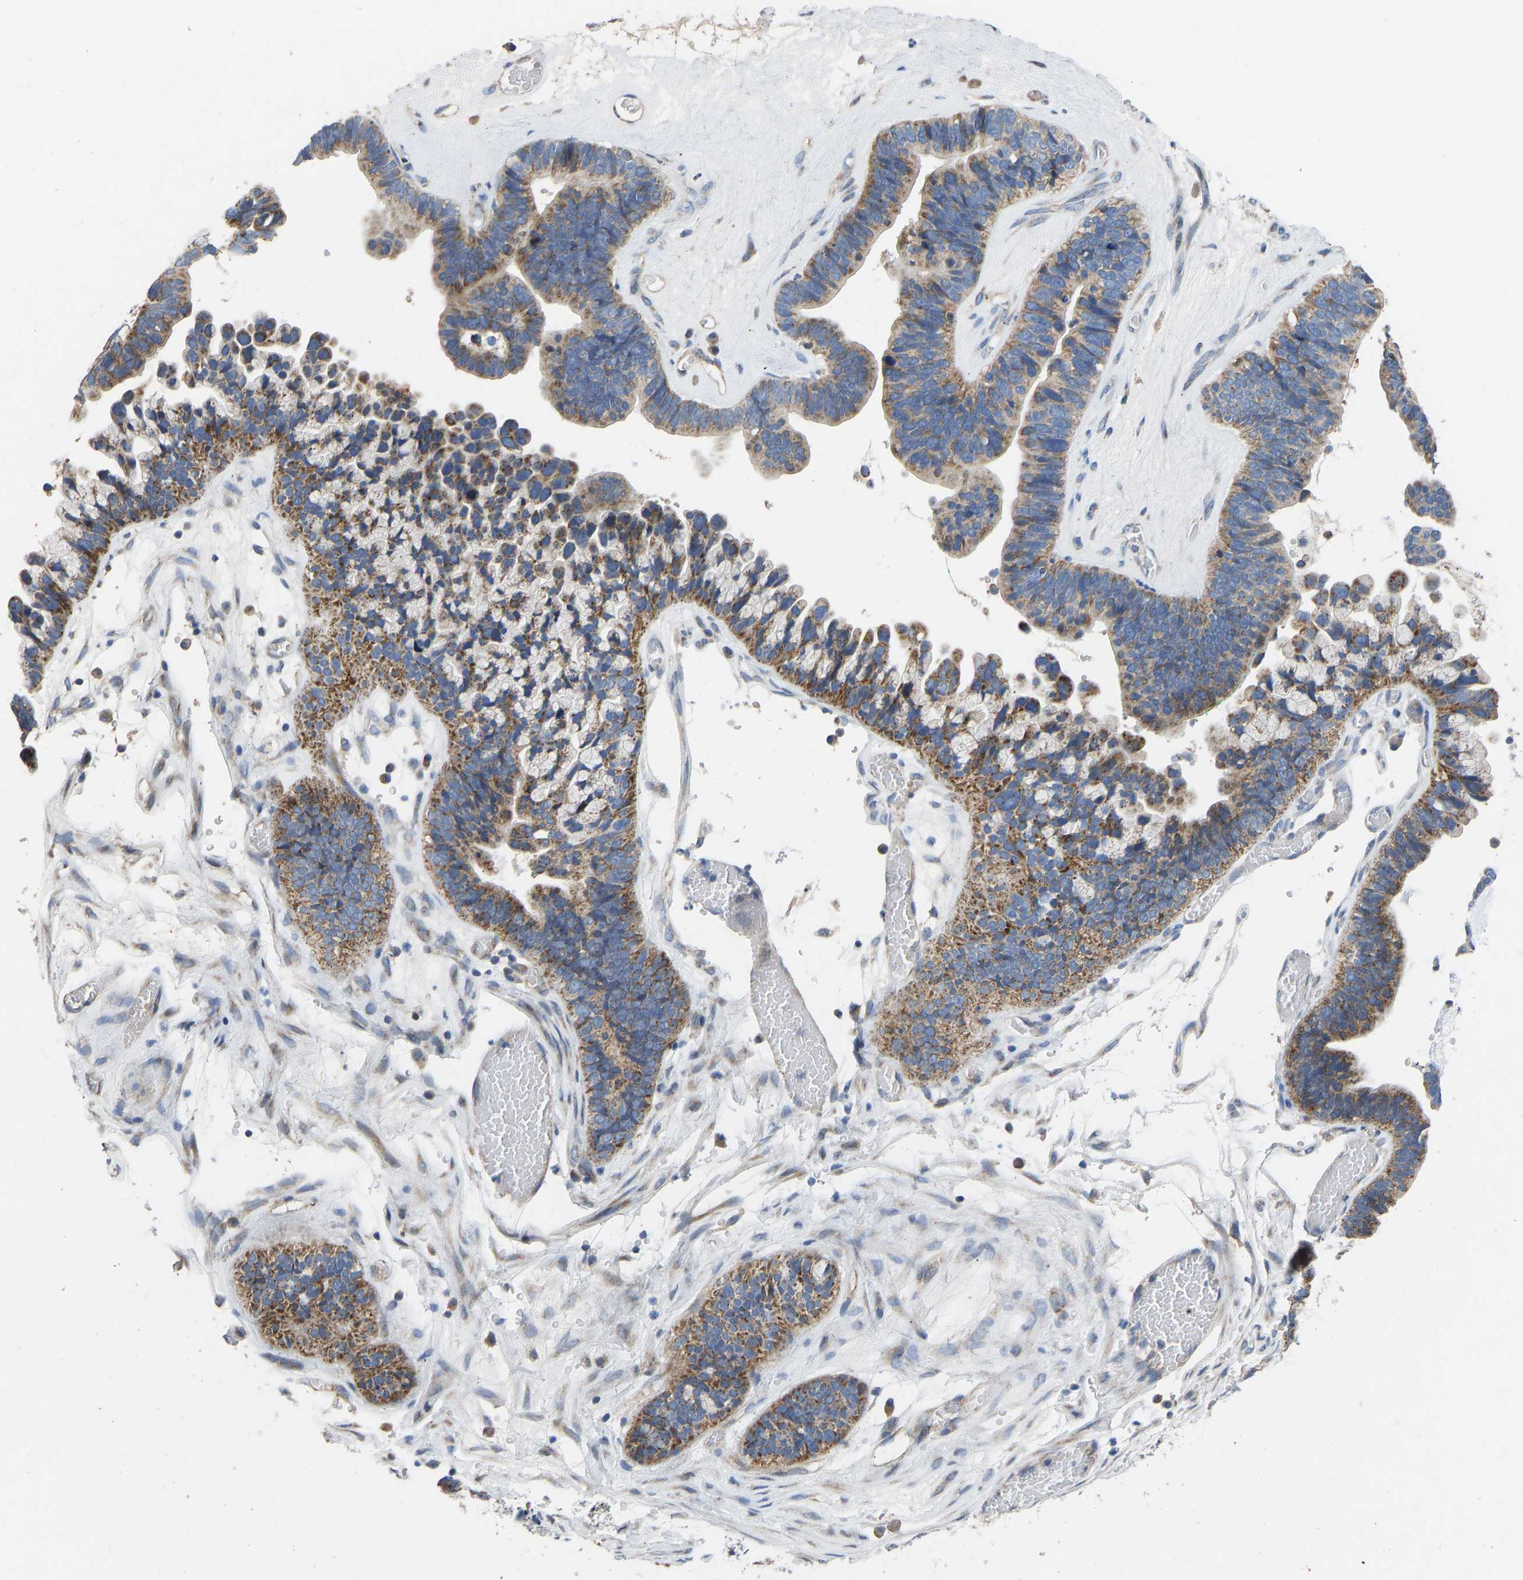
{"staining": {"intensity": "moderate", "quantity": ">75%", "location": "cytoplasmic/membranous"}, "tissue": "ovarian cancer", "cell_type": "Tumor cells", "image_type": "cancer", "snomed": [{"axis": "morphology", "description": "Cystadenocarcinoma, serous, NOS"}, {"axis": "topography", "description": "Ovary"}], "caption": "Protein expression analysis of human ovarian cancer (serous cystadenocarcinoma) reveals moderate cytoplasmic/membranous staining in approximately >75% of tumor cells.", "gene": "TMEM150A", "patient": {"sex": "female", "age": 56}}